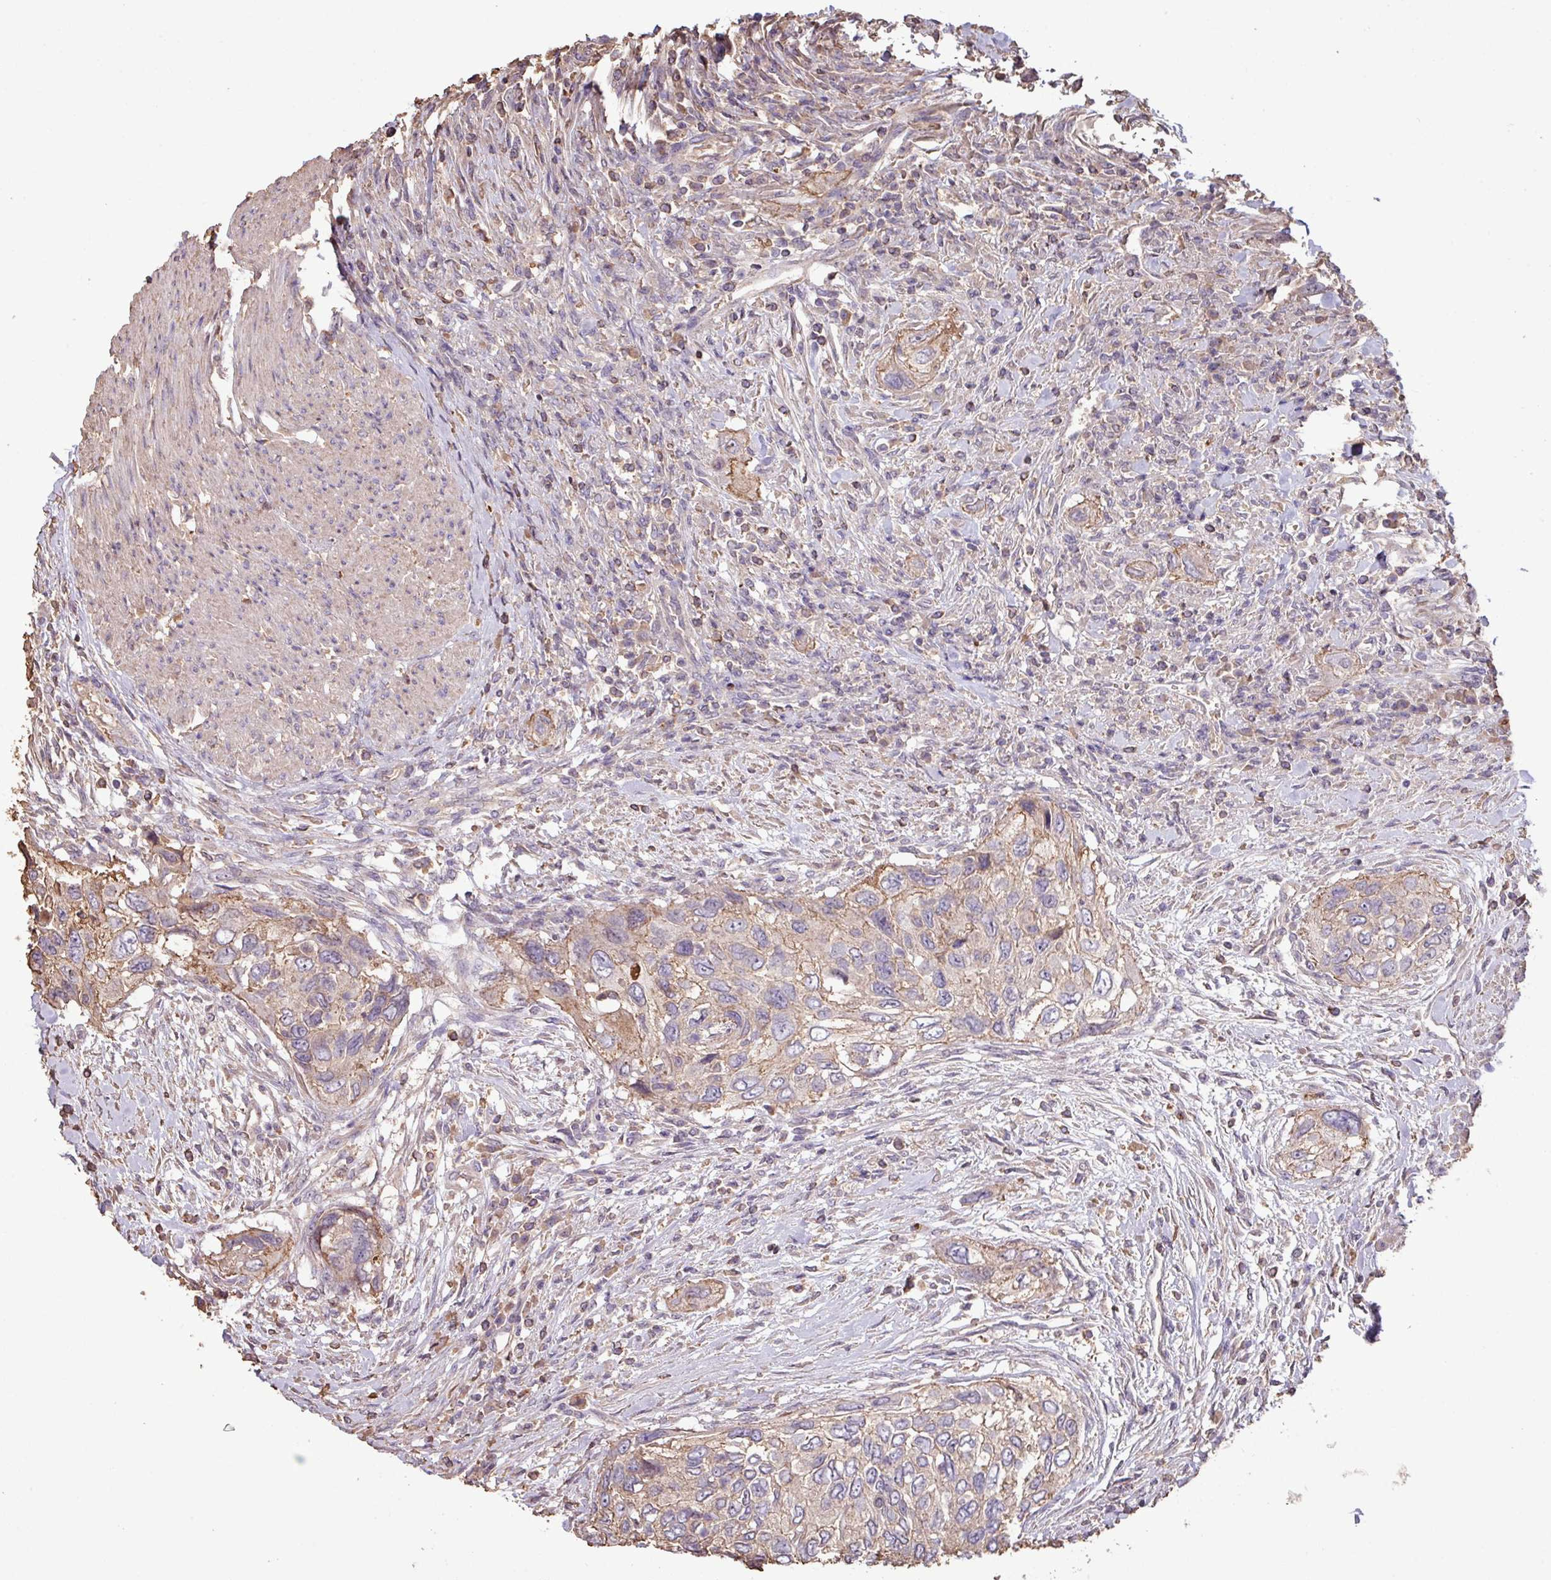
{"staining": {"intensity": "weak", "quantity": "25%-75%", "location": "cytoplasmic/membranous"}, "tissue": "urothelial cancer", "cell_type": "Tumor cells", "image_type": "cancer", "snomed": [{"axis": "morphology", "description": "Urothelial carcinoma, High grade"}, {"axis": "topography", "description": "Urinary bladder"}], "caption": "About 25%-75% of tumor cells in urothelial cancer display weak cytoplasmic/membranous protein staining as visualized by brown immunohistochemical staining.", "gene": "CAMK2B", "patient": {"sex": "female", "age": 60}}